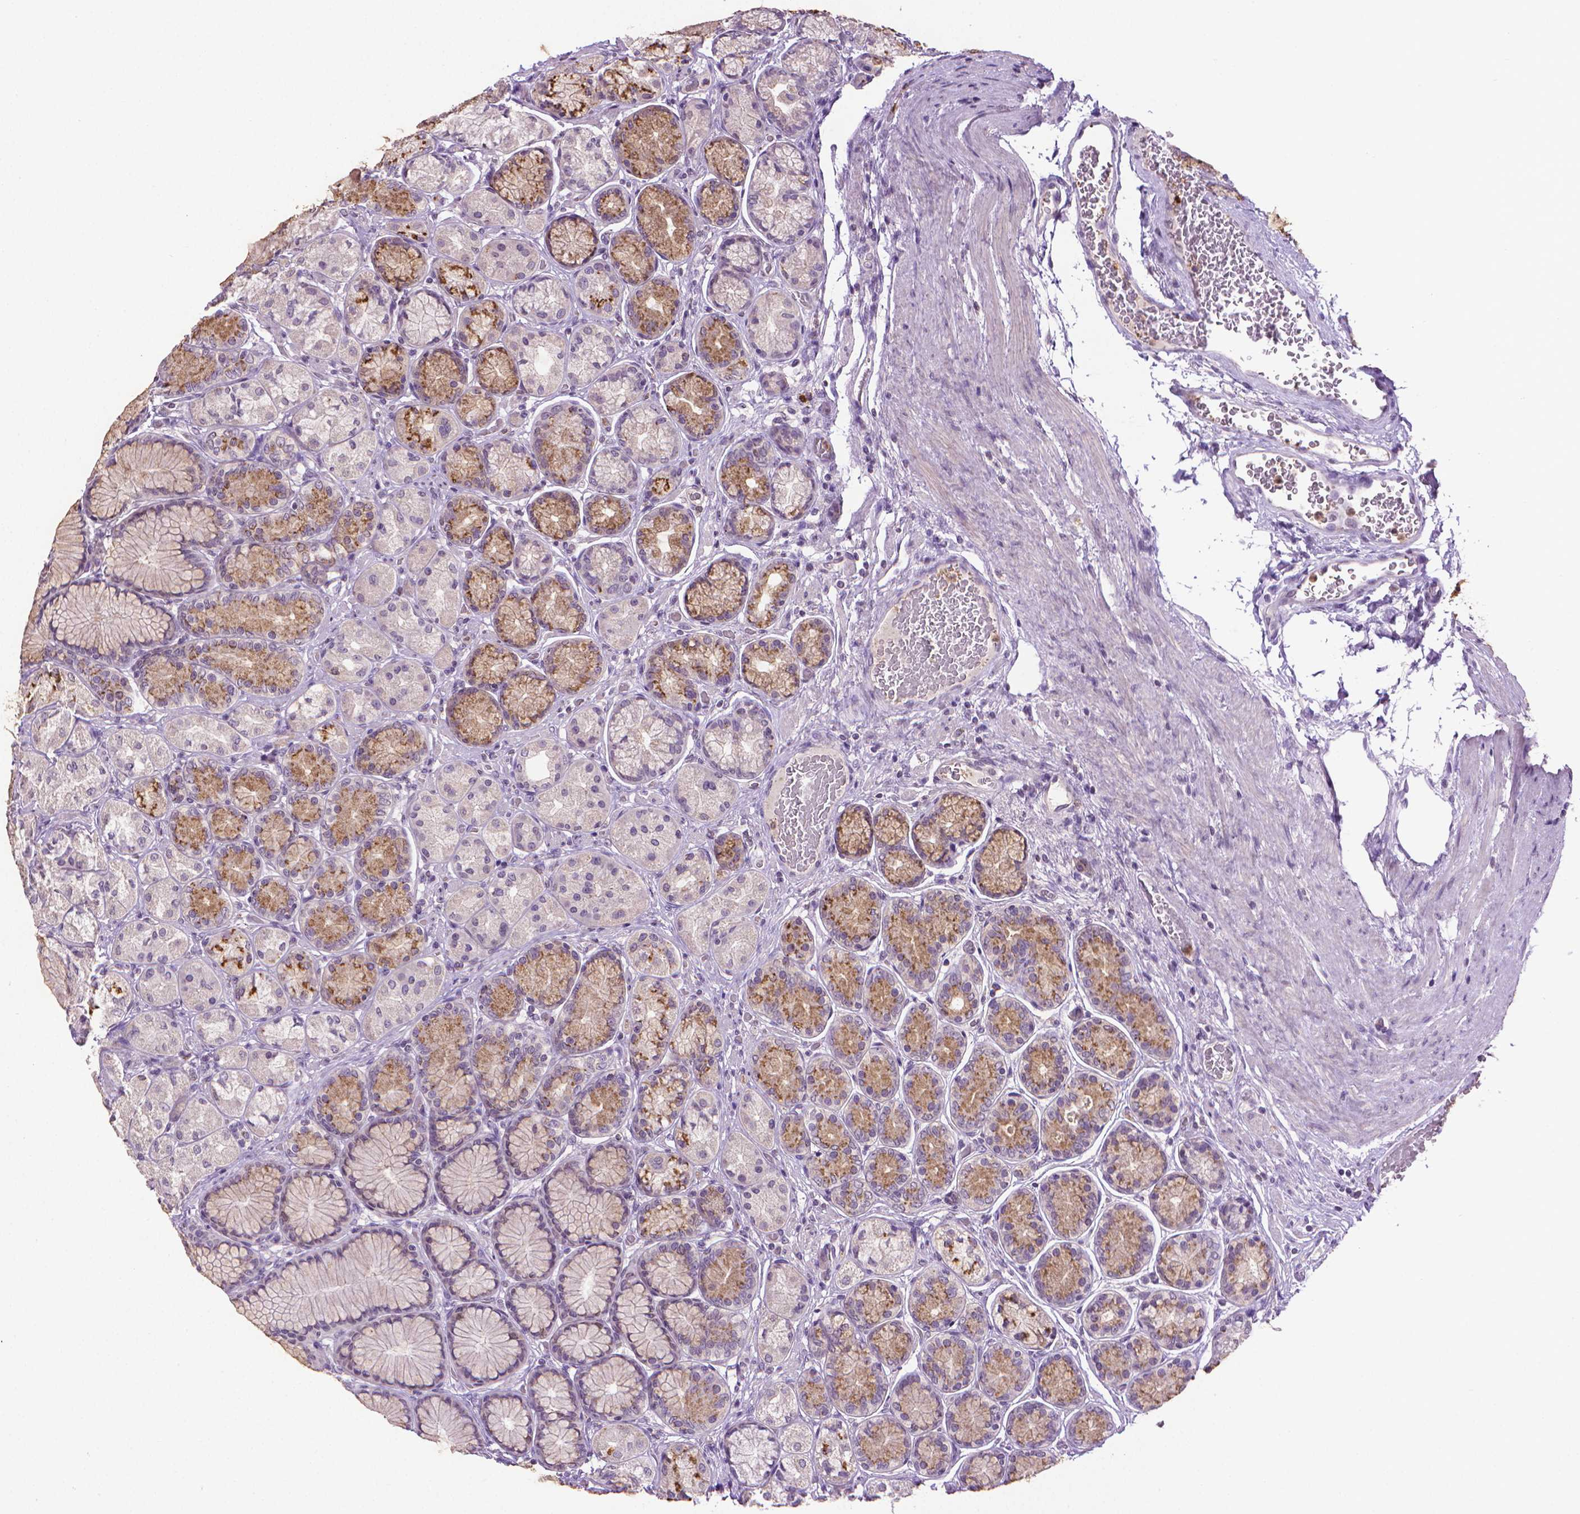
{"staining": {"intensity": "moderate", "quantity": "25%-75%", "location": "cytoplasmic/membranous"}, "tissue": "stomach", "cell_type": "Glandular cells", "image_type": "normal", "snomed": [{"axis": "morphology", "description": "Normal tissue, NOS"}, {"axis": "morphology", "description": "Adenocarcinoma, NOS"}, {"axis": "morphology", "description": "Adenocarcinoma, High grade"}, {"axis": "topography", "description": "Stomach, upper"}, {"axis": "topography", "description": "Stomach"}], "caption": "Glandular cells display medium levels of moderate cytoplasmic/membranous positivity in about 25%-75% of cells in unremarkable stomach. (IHC, brightfield microscopy, high magnification).", "gene": "CDKN2D", "patient": {"sex": "female", "age": 65}}